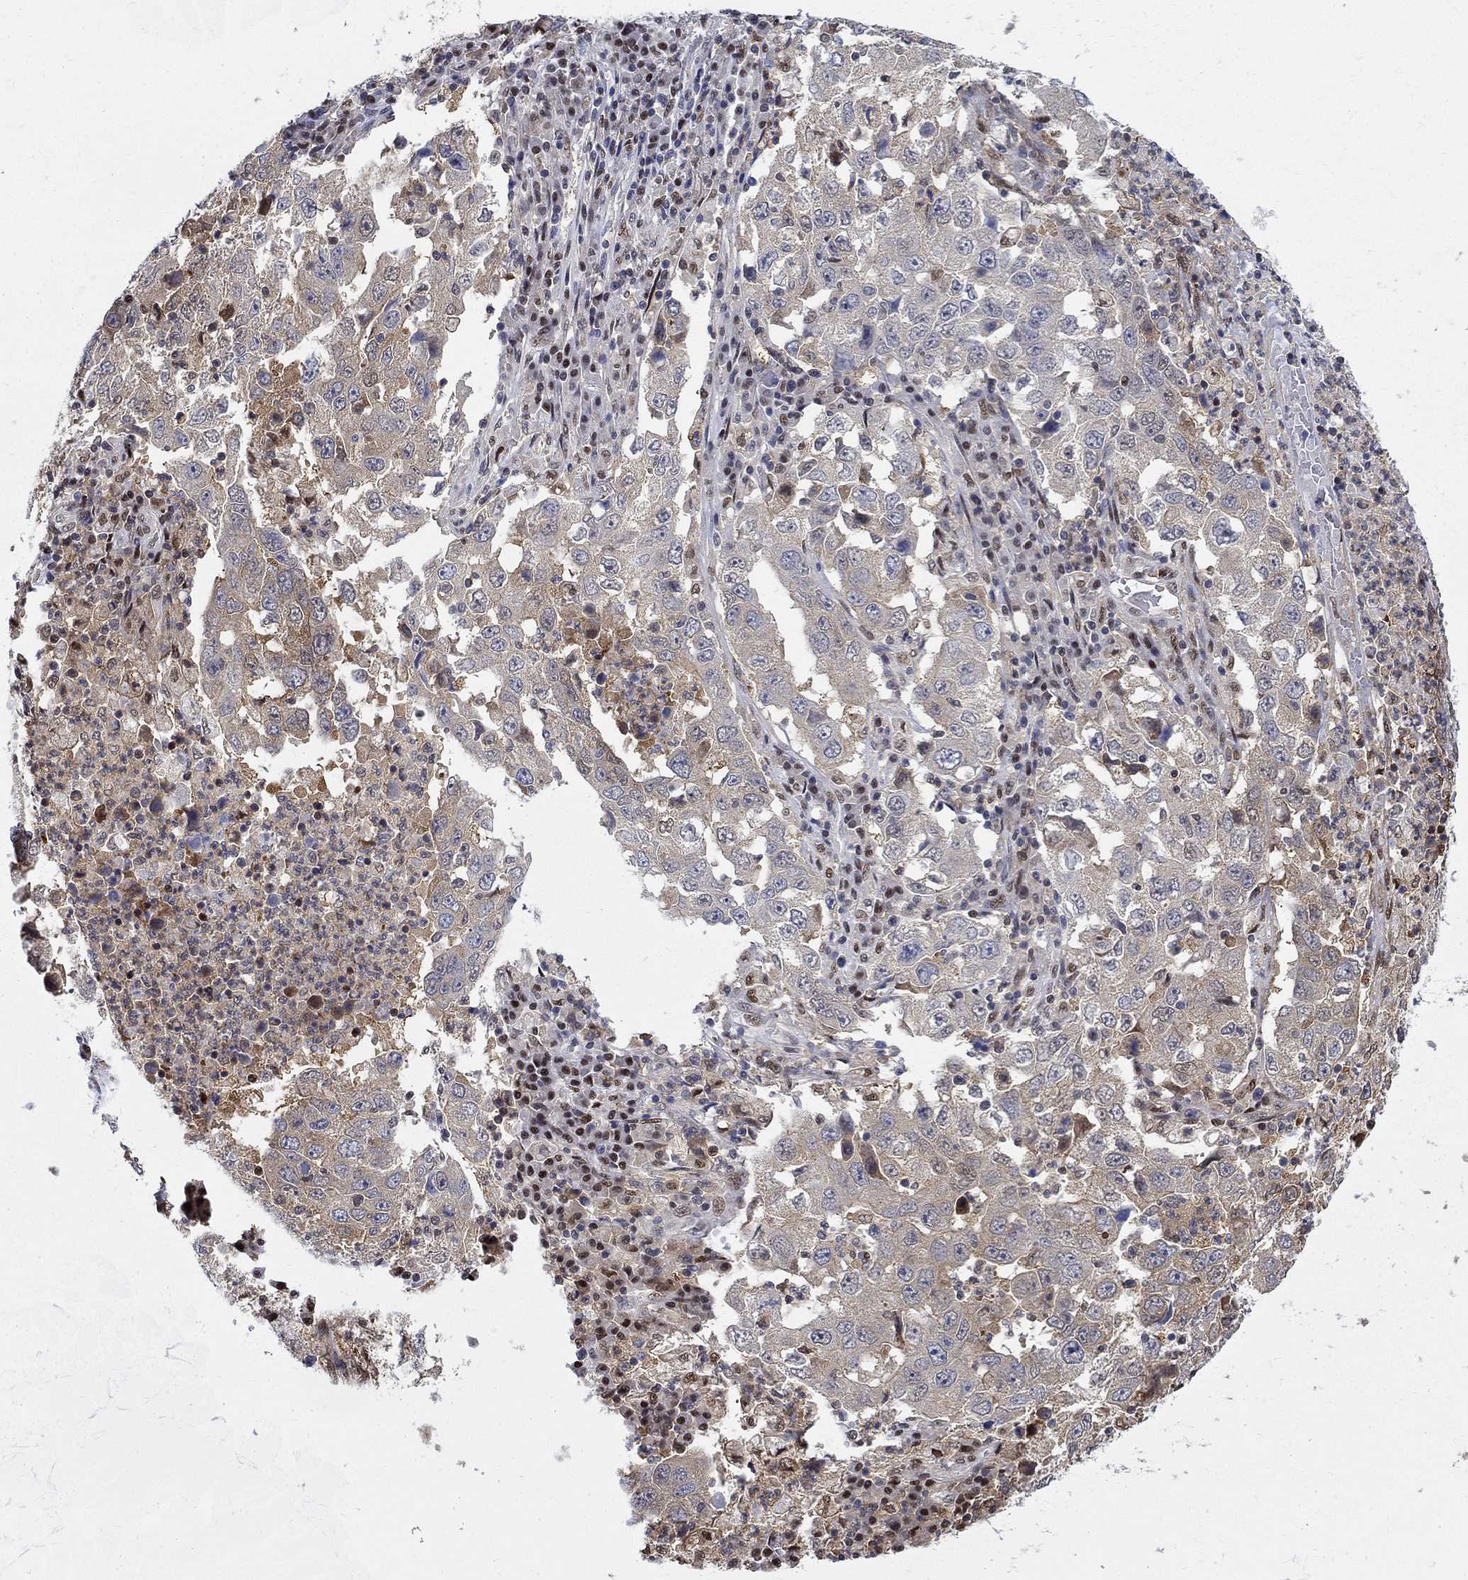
{"staining": {"intensity": "weak", "quantity": "<25%", "location": "cytoplasmic/membranous"}, "tissue": "lung cancer", "cell_type": "Tumor cells", "image_type": "cancer", "snomed": [{"axis": "morphology", "description": "Adenocarcinoma, NOS"}, {"axis": "topography", "description": "Lung"}], "caption": "Protein analysis of lung cancer exhibits no significant expression in tumor cells. Nuclei are stained in blue.", "gene": "ZNF594", "patient": {"sex": "male", "age": 73}}